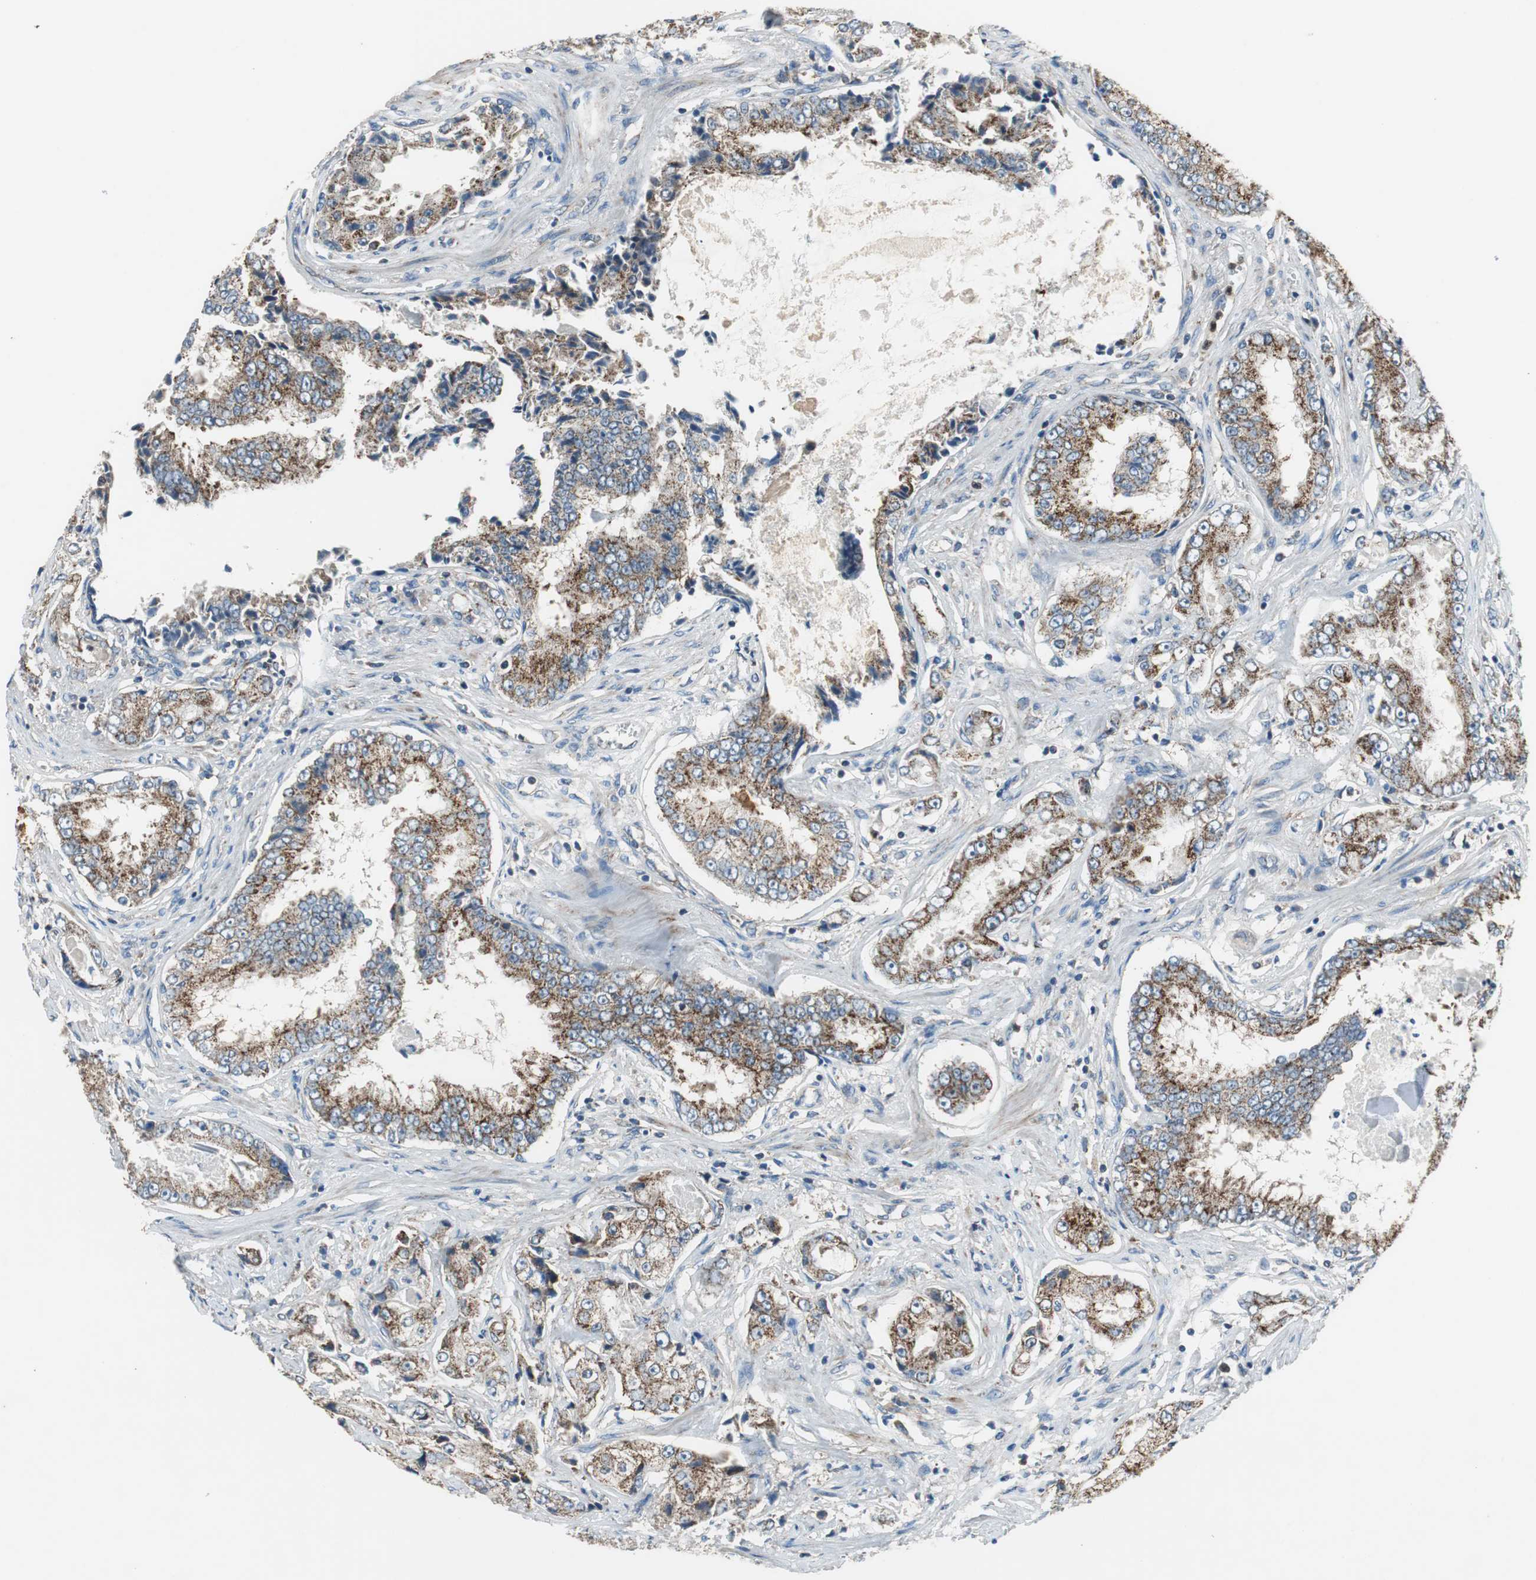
{"staining": {"intensity": "strong", "quantity": ">75%", "location": "cytoplasmic/membranous"}, "tissue": "prostate cancer", "cell_type": "Tumor cells", "image_type": "cancer", "snomed": [{"axis": "morphology", "description": "Adenocarcinoma, High grade"}, {"axis": "topography", "description": "Prostate"}], "caption": "Strong cytoplasmic/membranous expression is seen in about >75% of tumor cells in prostate adenocarcinoma (high-grade).", "gene": "PI4KB", "patient": {"sex": "male", "age": 73}}